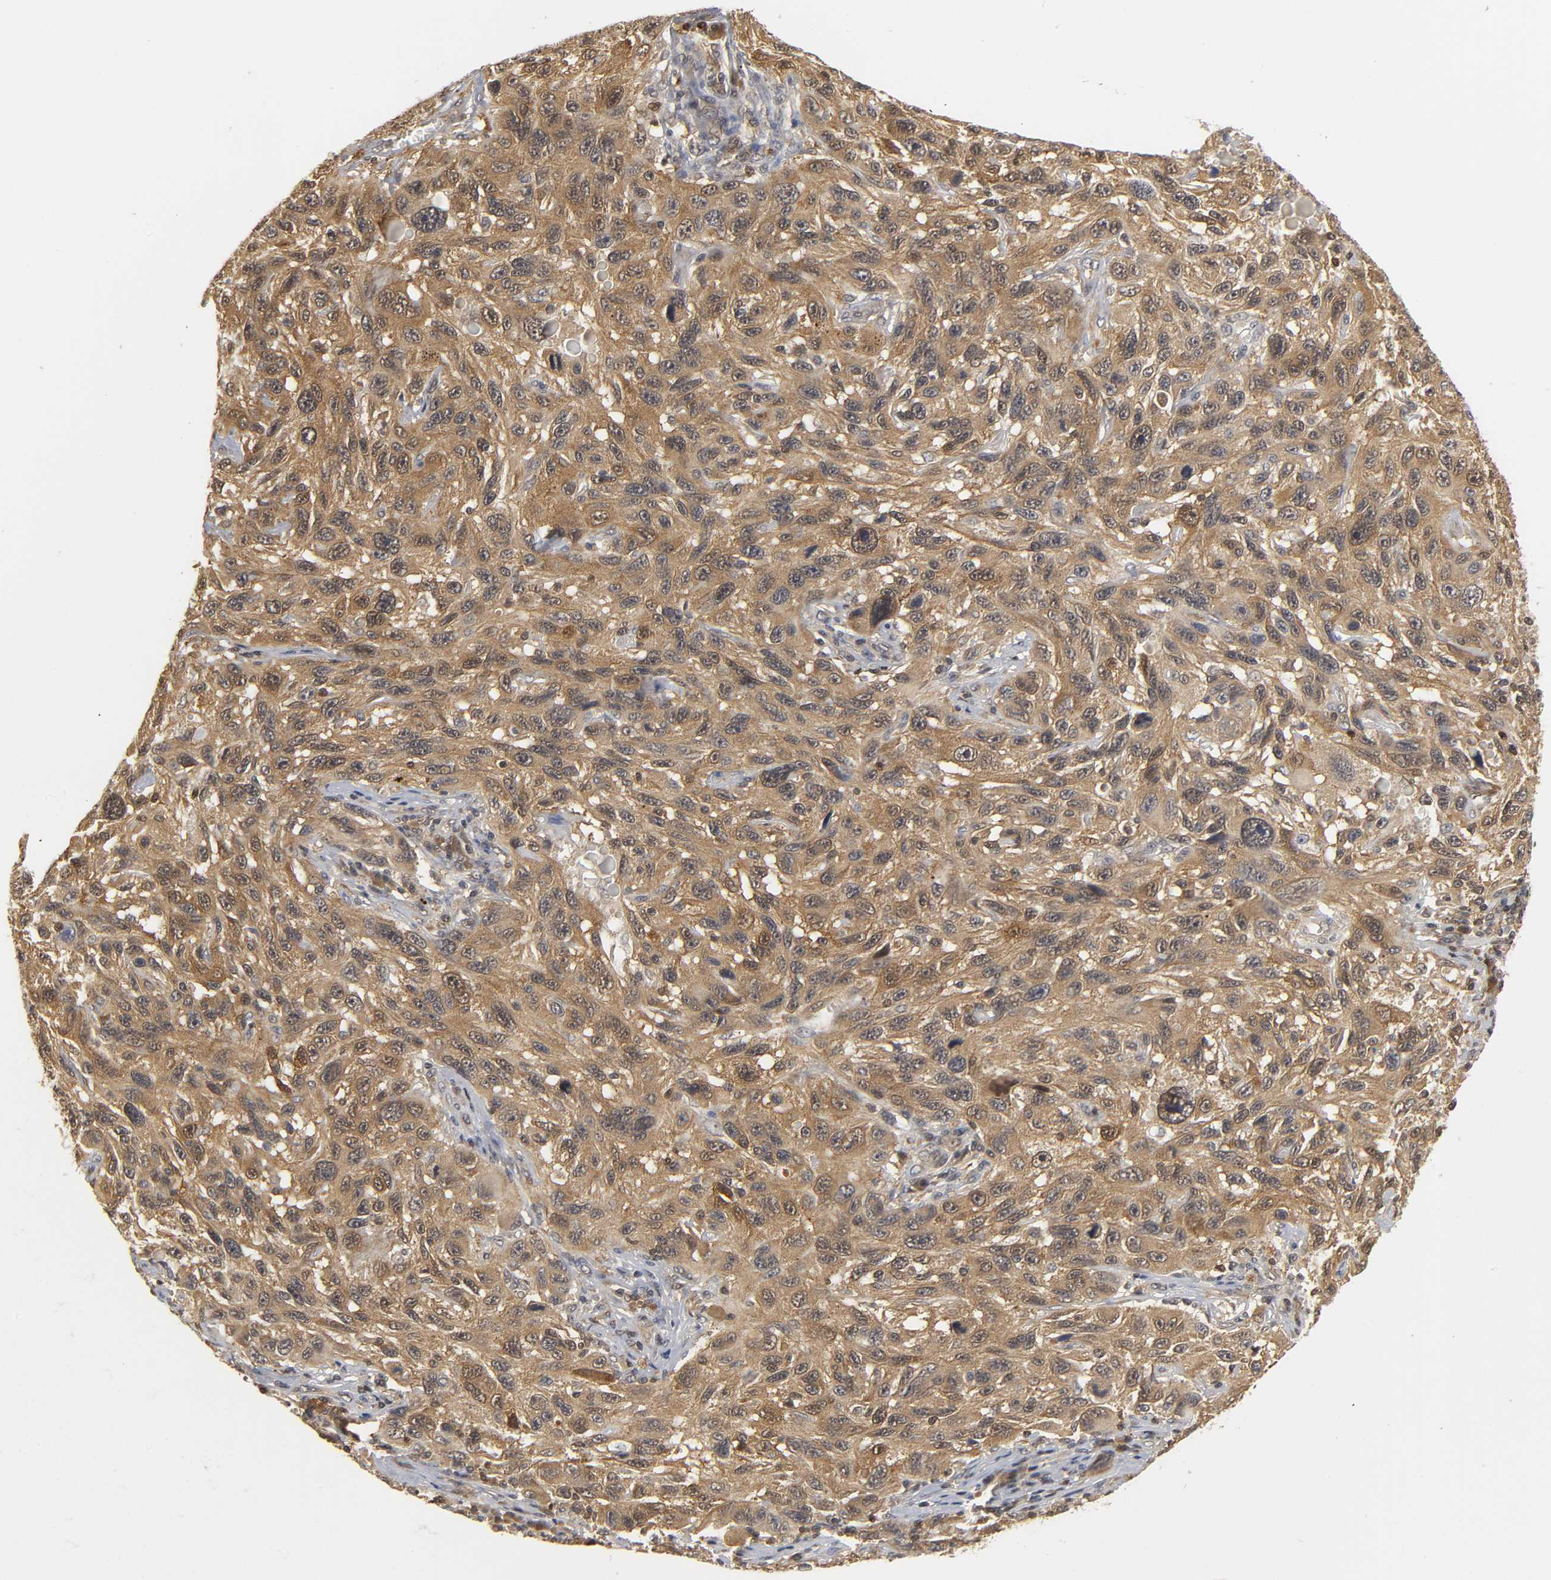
{"staining": {"intensity": "moderate", "quantity": ">75%", "location": "cytoplasmic/membranous,nuclear"}, "tissue": "melanoma", "cell_type": "Tumor cells", "image_type": "cancer", "snomed": [{"axis": "morphology", "description": "Malignant melanoma, NOS"}, {"axis": "topography", "description": "Skin"}], "caption": "Protein expression by immunohistochemistry (IHC) shows moderate cytoplasmic/membranous and nuclear staining in approximately >75% of tumor cells in melanoma.", "gene": "PARK7", "patient": {"sex": "male", "age": 53}}